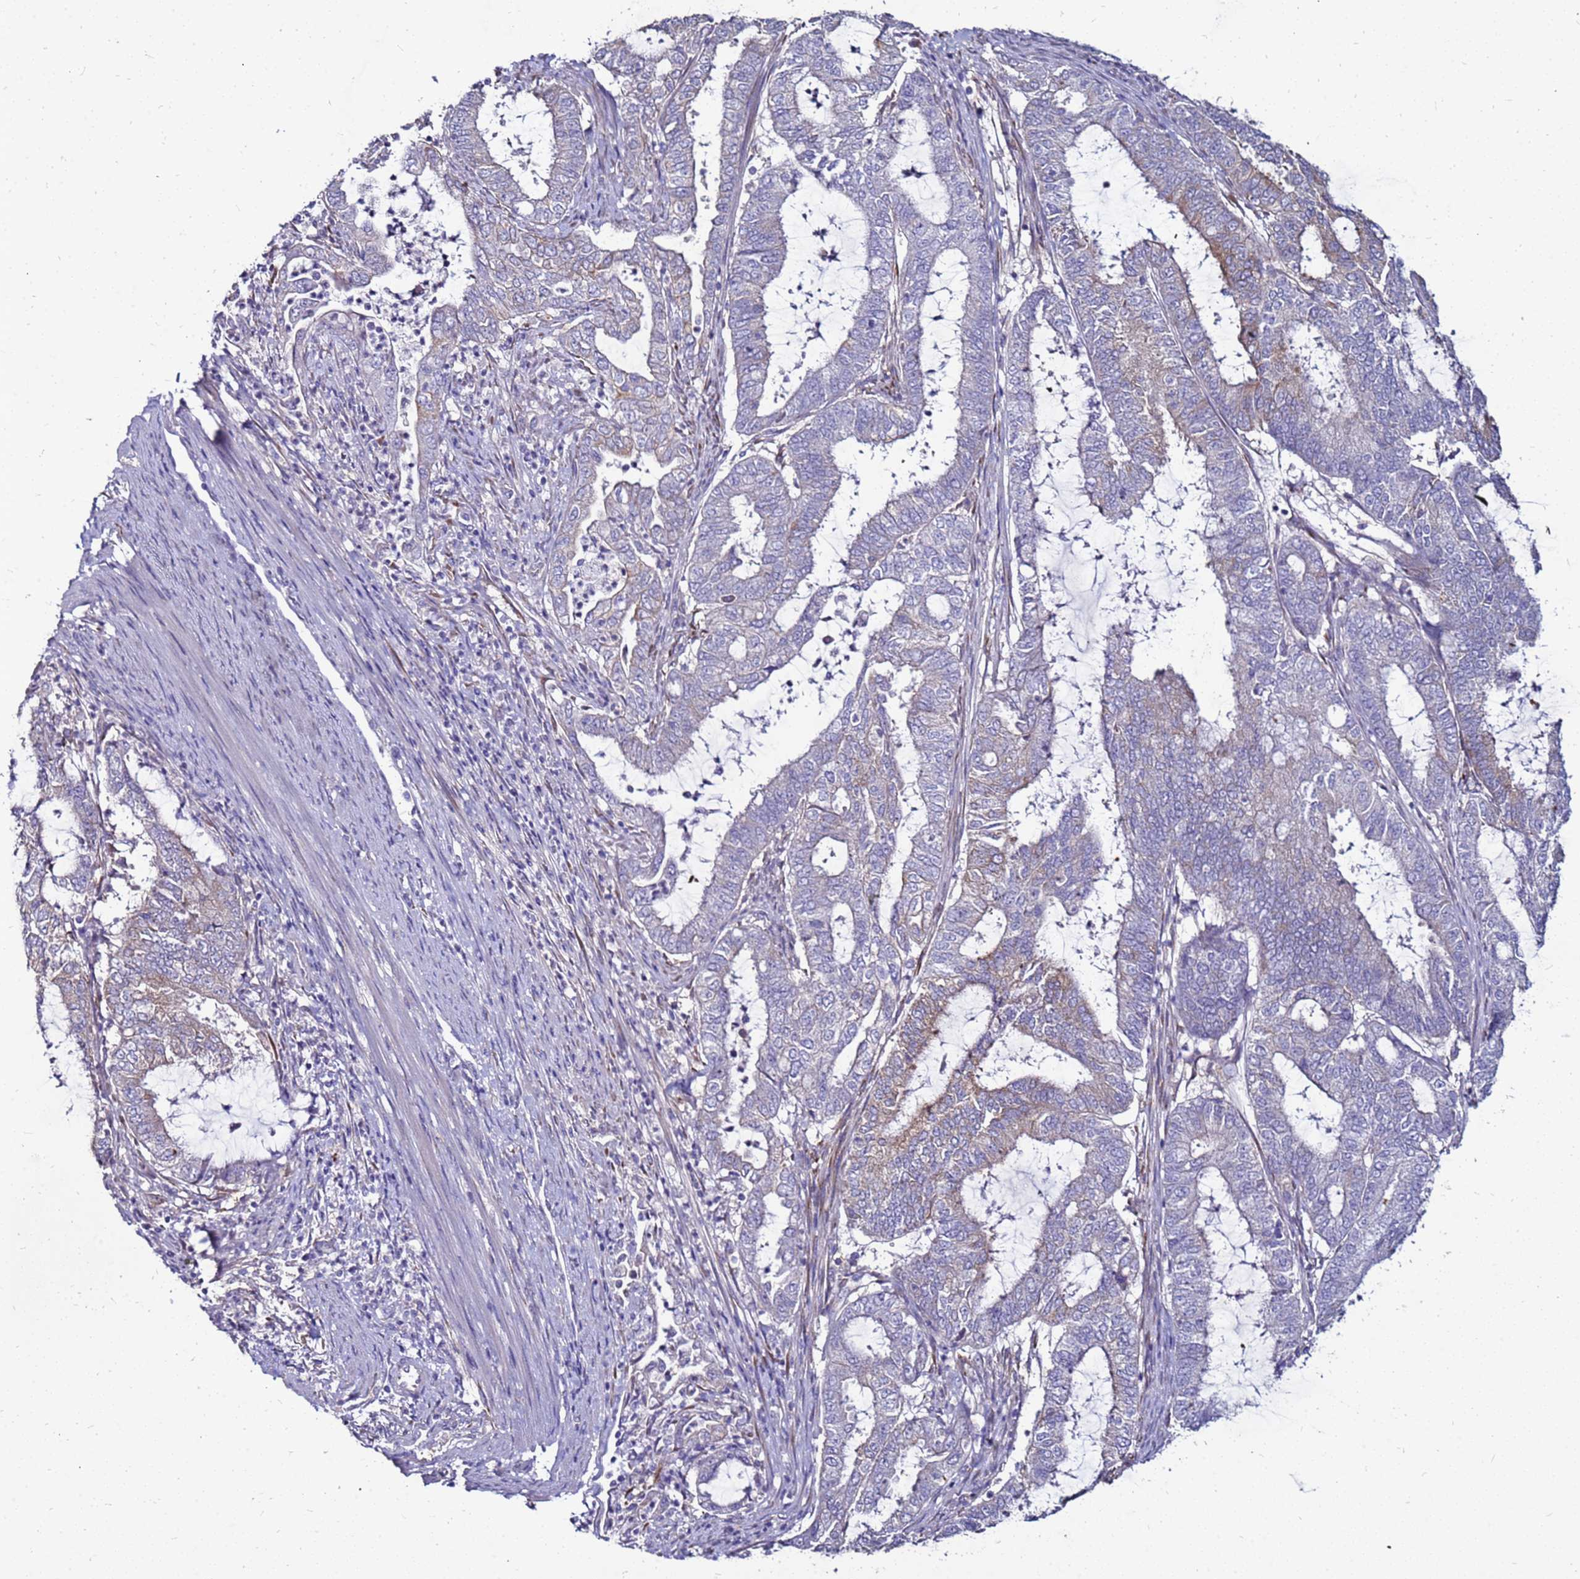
{"staining": {"intensity": "moderate", "quantity": "<25%", "location": "cytoplasmic/membranous"}, "tissue": "endometrial cancer", "cell_type": "Tumor cells", "image_type": "cancer", "snomed": [{"axis": "morphology", "description": "Adenocarcinoma, NOS"}, {"axis": "topography", "description": "Endometrium"}], "caption": "Immunohistochemistry of human endometrial adenocarcinoma demonstrates low levels of moderate cytoplasmic/membranous positivity in about <25% of tumor cells. The staining was performed using DAB (3,3'-diaminobenzidine), with brown indicating positive protein expression. Nuclei are stained blue with hematoxylin.", "gene": "SLC44A3", "patient": {"sex": "female", "age": 51}}